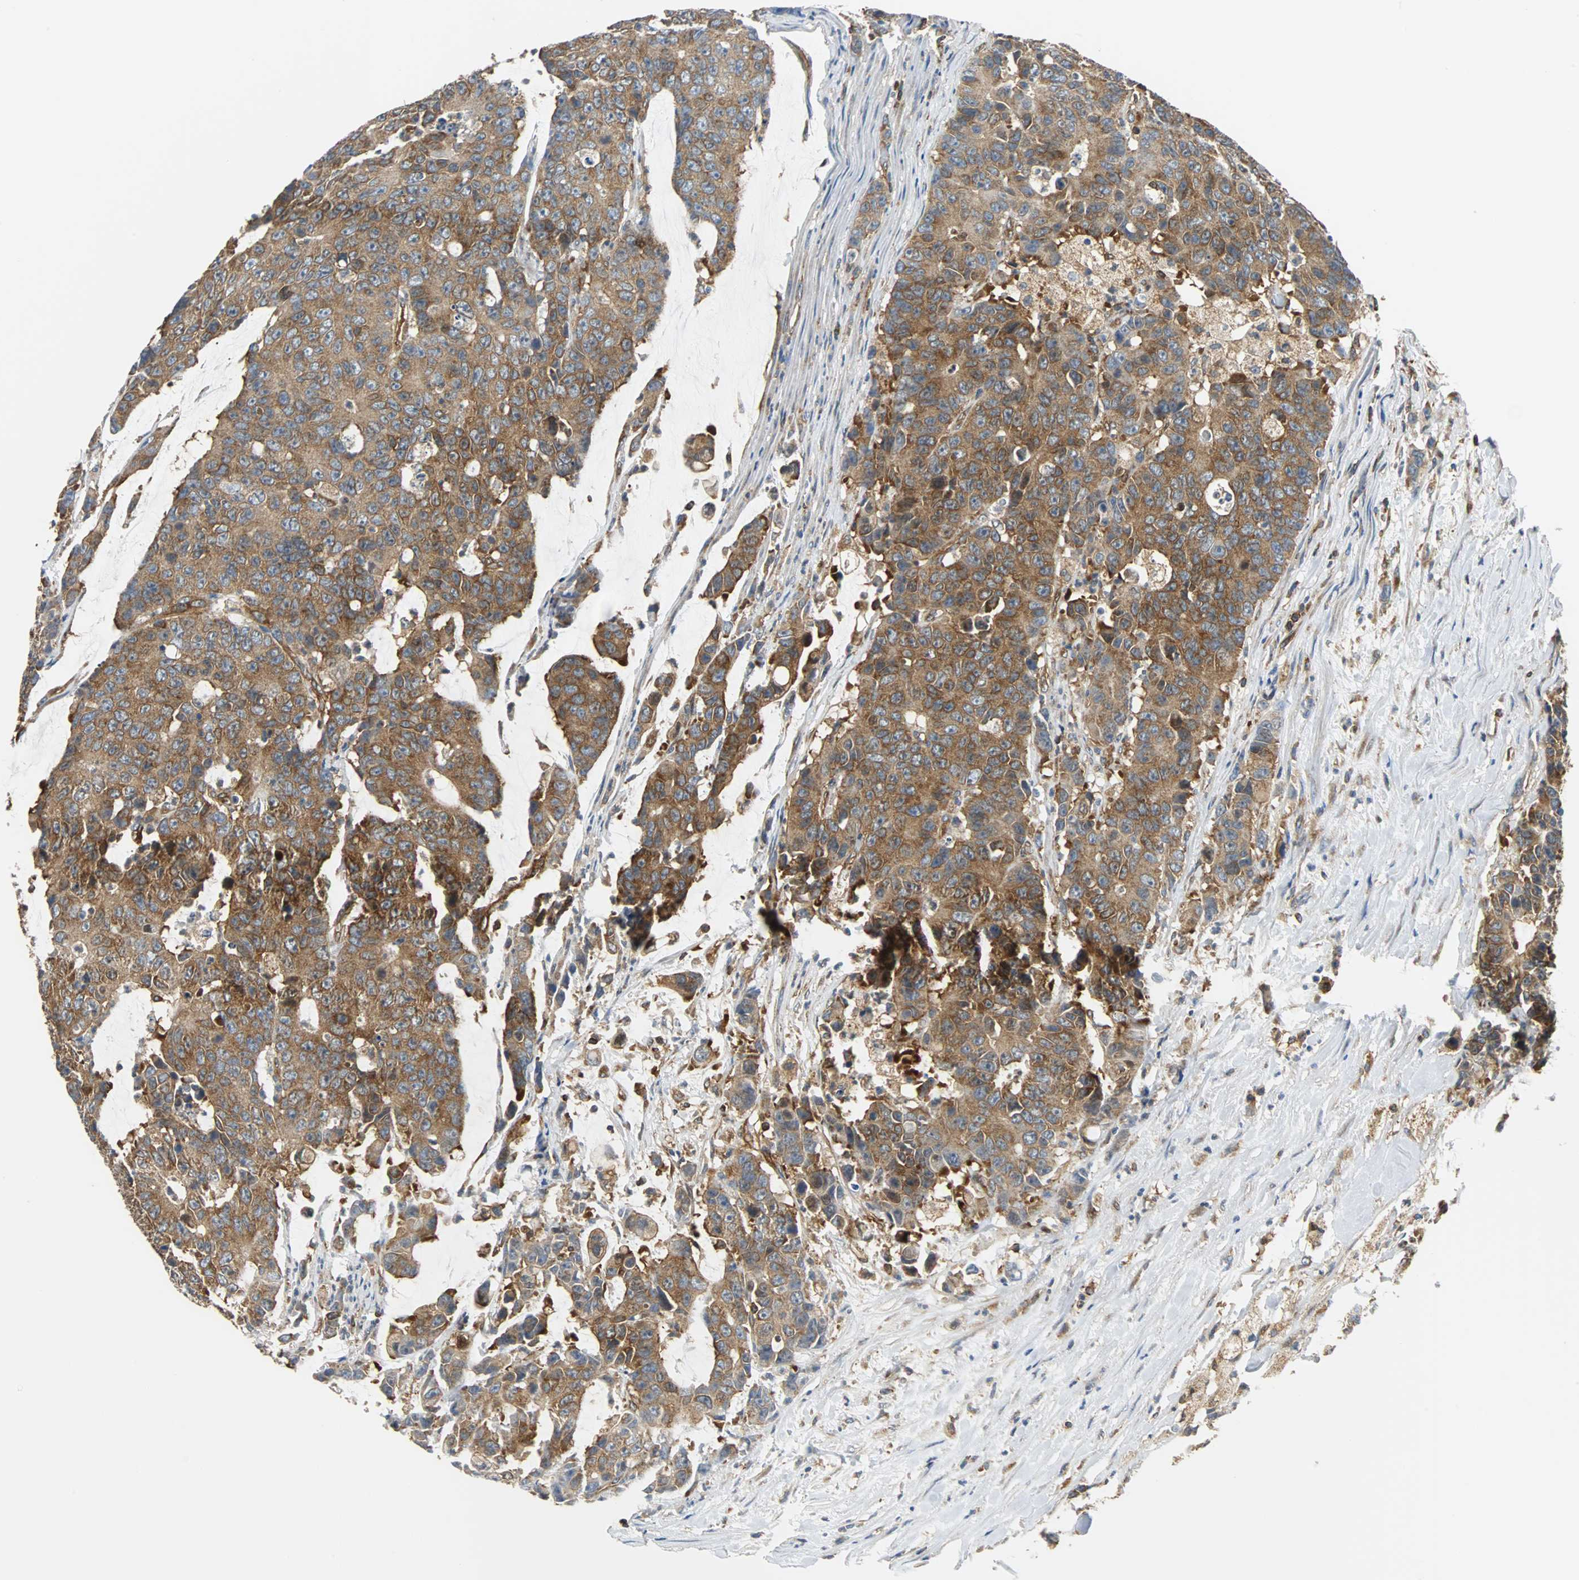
{"staining": {"intensity": "moderate", "quantity": ">75%", "location": "cytoplasmic/membranous"}, "tissue": "colorectal cancer", "cell_type": "Tumor cells", "image_type": "cancer", "snomed": [{"axis": "morphology", "description": "Adenocarcinoma, NOS"}, {"axis": "topography", "description": "Colon"}], "caption": "Protein staining of adenocarcinoma (colorectal) tissue displays moderate cytoplasmic/membranous staining in about >75% of tumor cells. (IHC, brightfield microscopy, high magnification).", "gene": "RELA", "patient": {"sex": "female", "age": 86}}